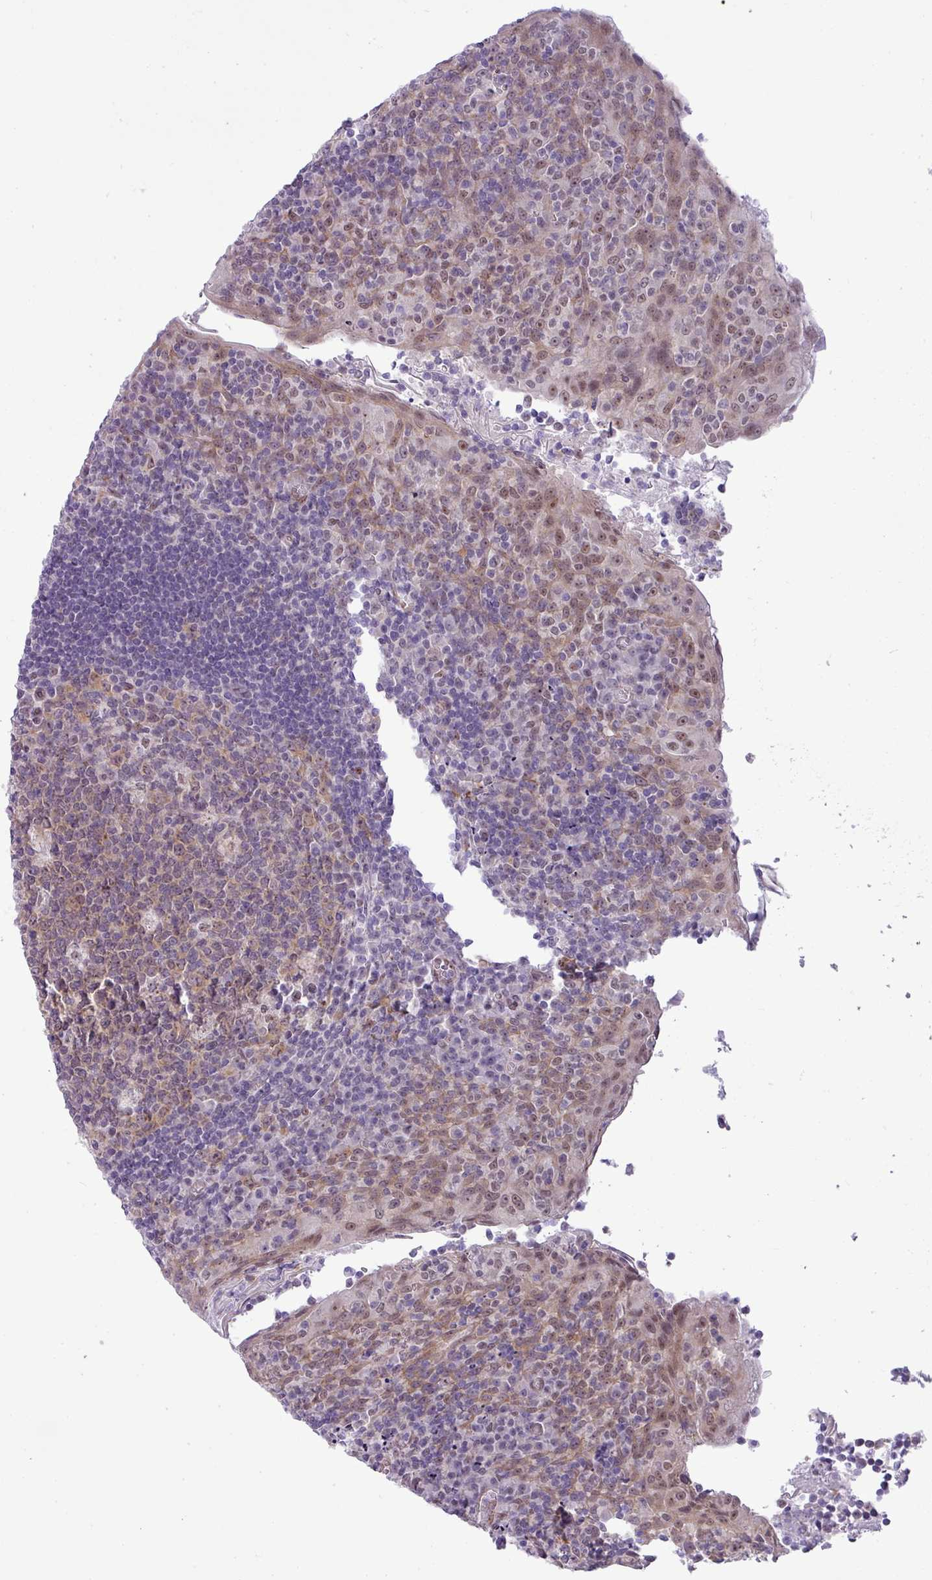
{"staining": {"intensity": "moderate", "quantity": "25%-75%", "location": "cytoplasmic/membranous,nuclear"}, "tissue": "tonsil", "cell_type": "Germinal center cells", "image_type": "normal", "snomed": [{"axis": "morphology", "description": "Normal tissue, NOS"}, {"axis": "topography", "description": "Tonsil"}], "caption": "Immunohistochemistry (IHC) (DAB (3,3'-diaminobenzidine)) staining of benign human tonsil reveals moderate cytoplasmic/membranous,nuclear protein positivity in approximately 25%-75% of germinal center cells.", "gene": "MAK16", "patient": {"sex": "male", "age": 17}}